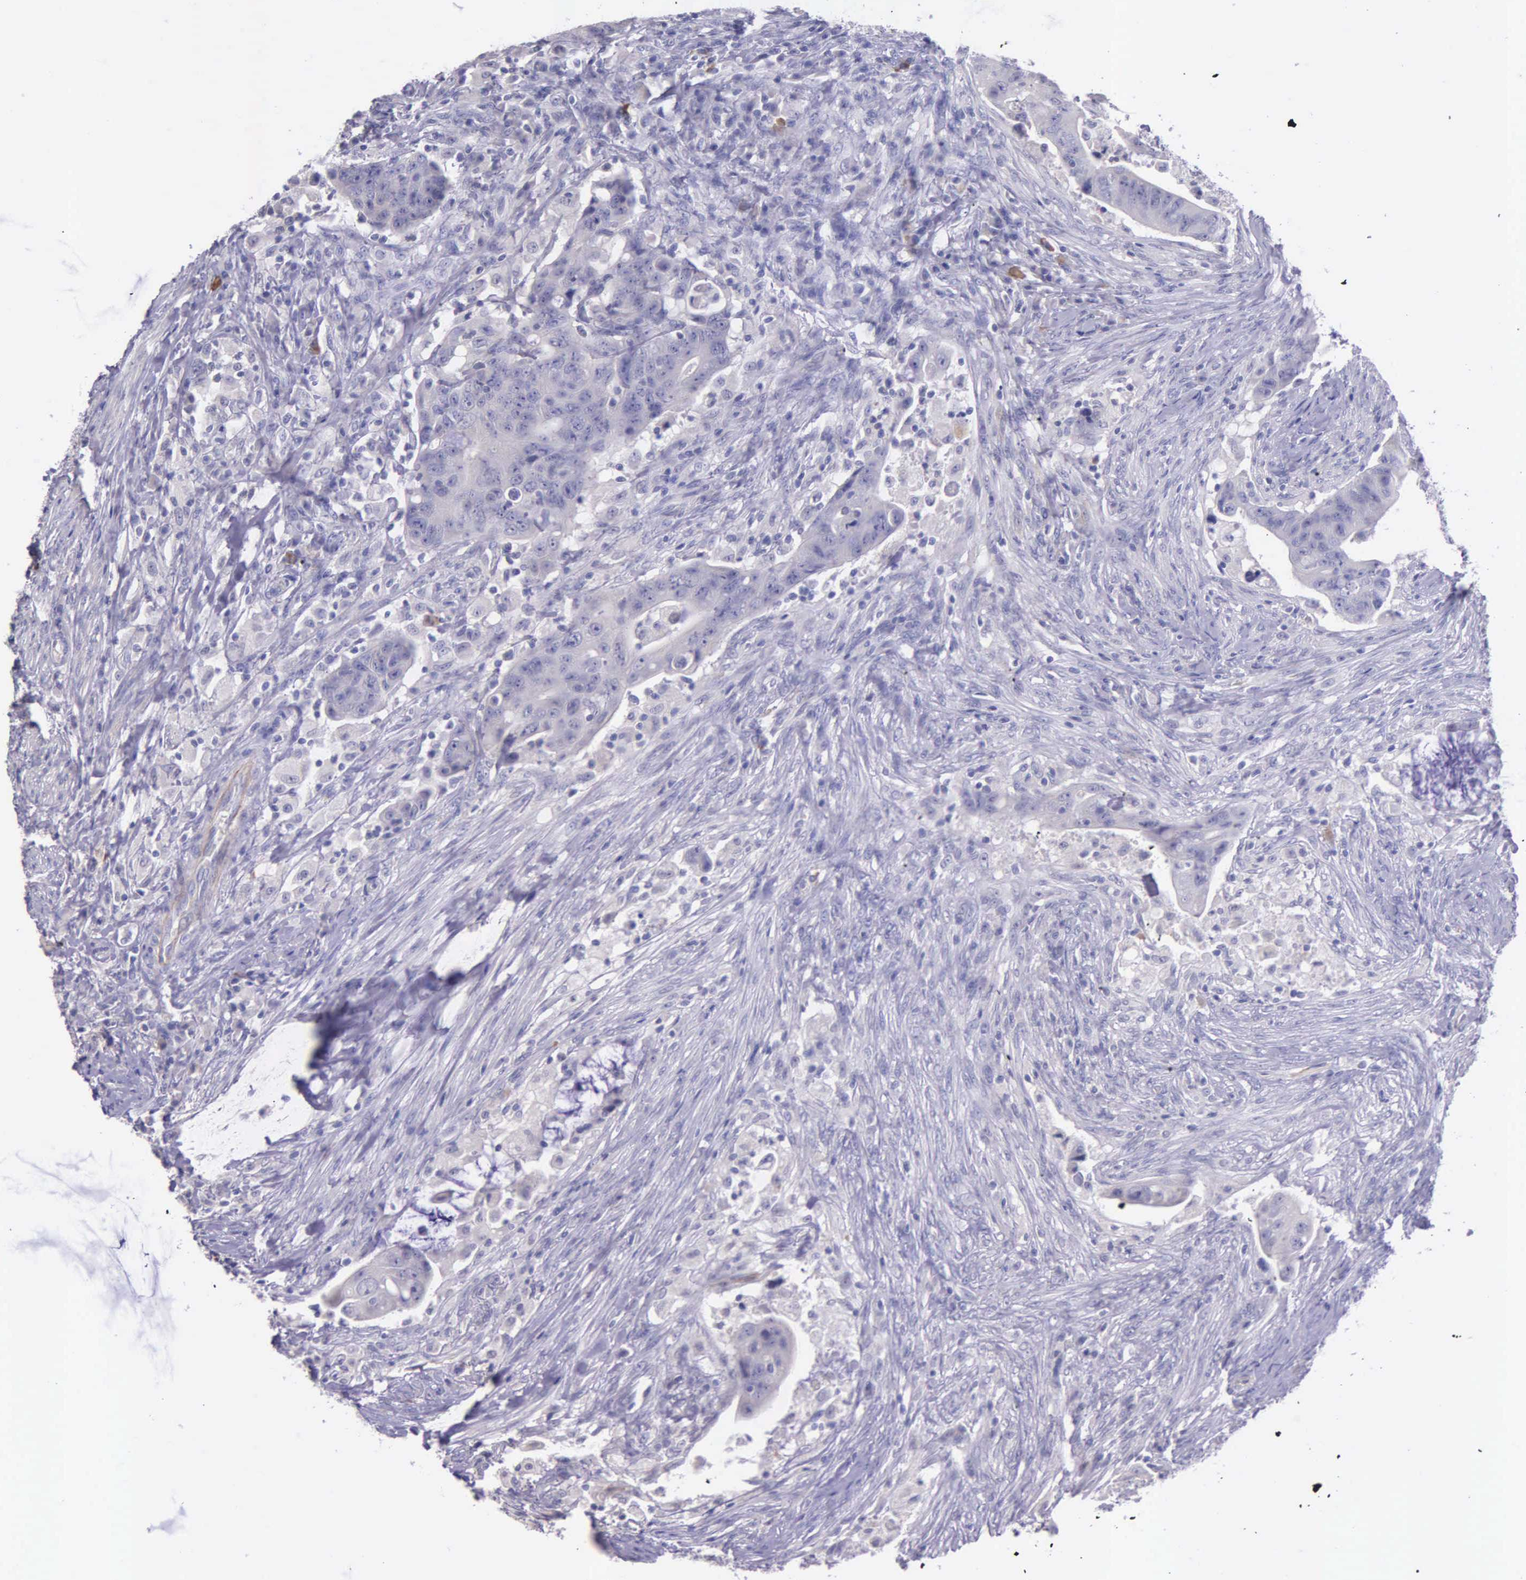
{"staining": {"intensity": "negative", "quantity": "none", "location": "none"}, "tissue": "colorectal cancer", "cell_type": "Tumor cells", "image_type": "cancer", "snomed": [{"axis": "morphology", "description": "Adenocarcinoma, NOS"}, {"axis": "topography", "description": "Rectum"}], "caption": "Tumor cells are negative for protein expression in human colorectal cancer. (DAB immunohistochemistry with hematoxylin counter stain).", "gene": "THSD7A", "patient": {"sex": "female", "age": 71}}